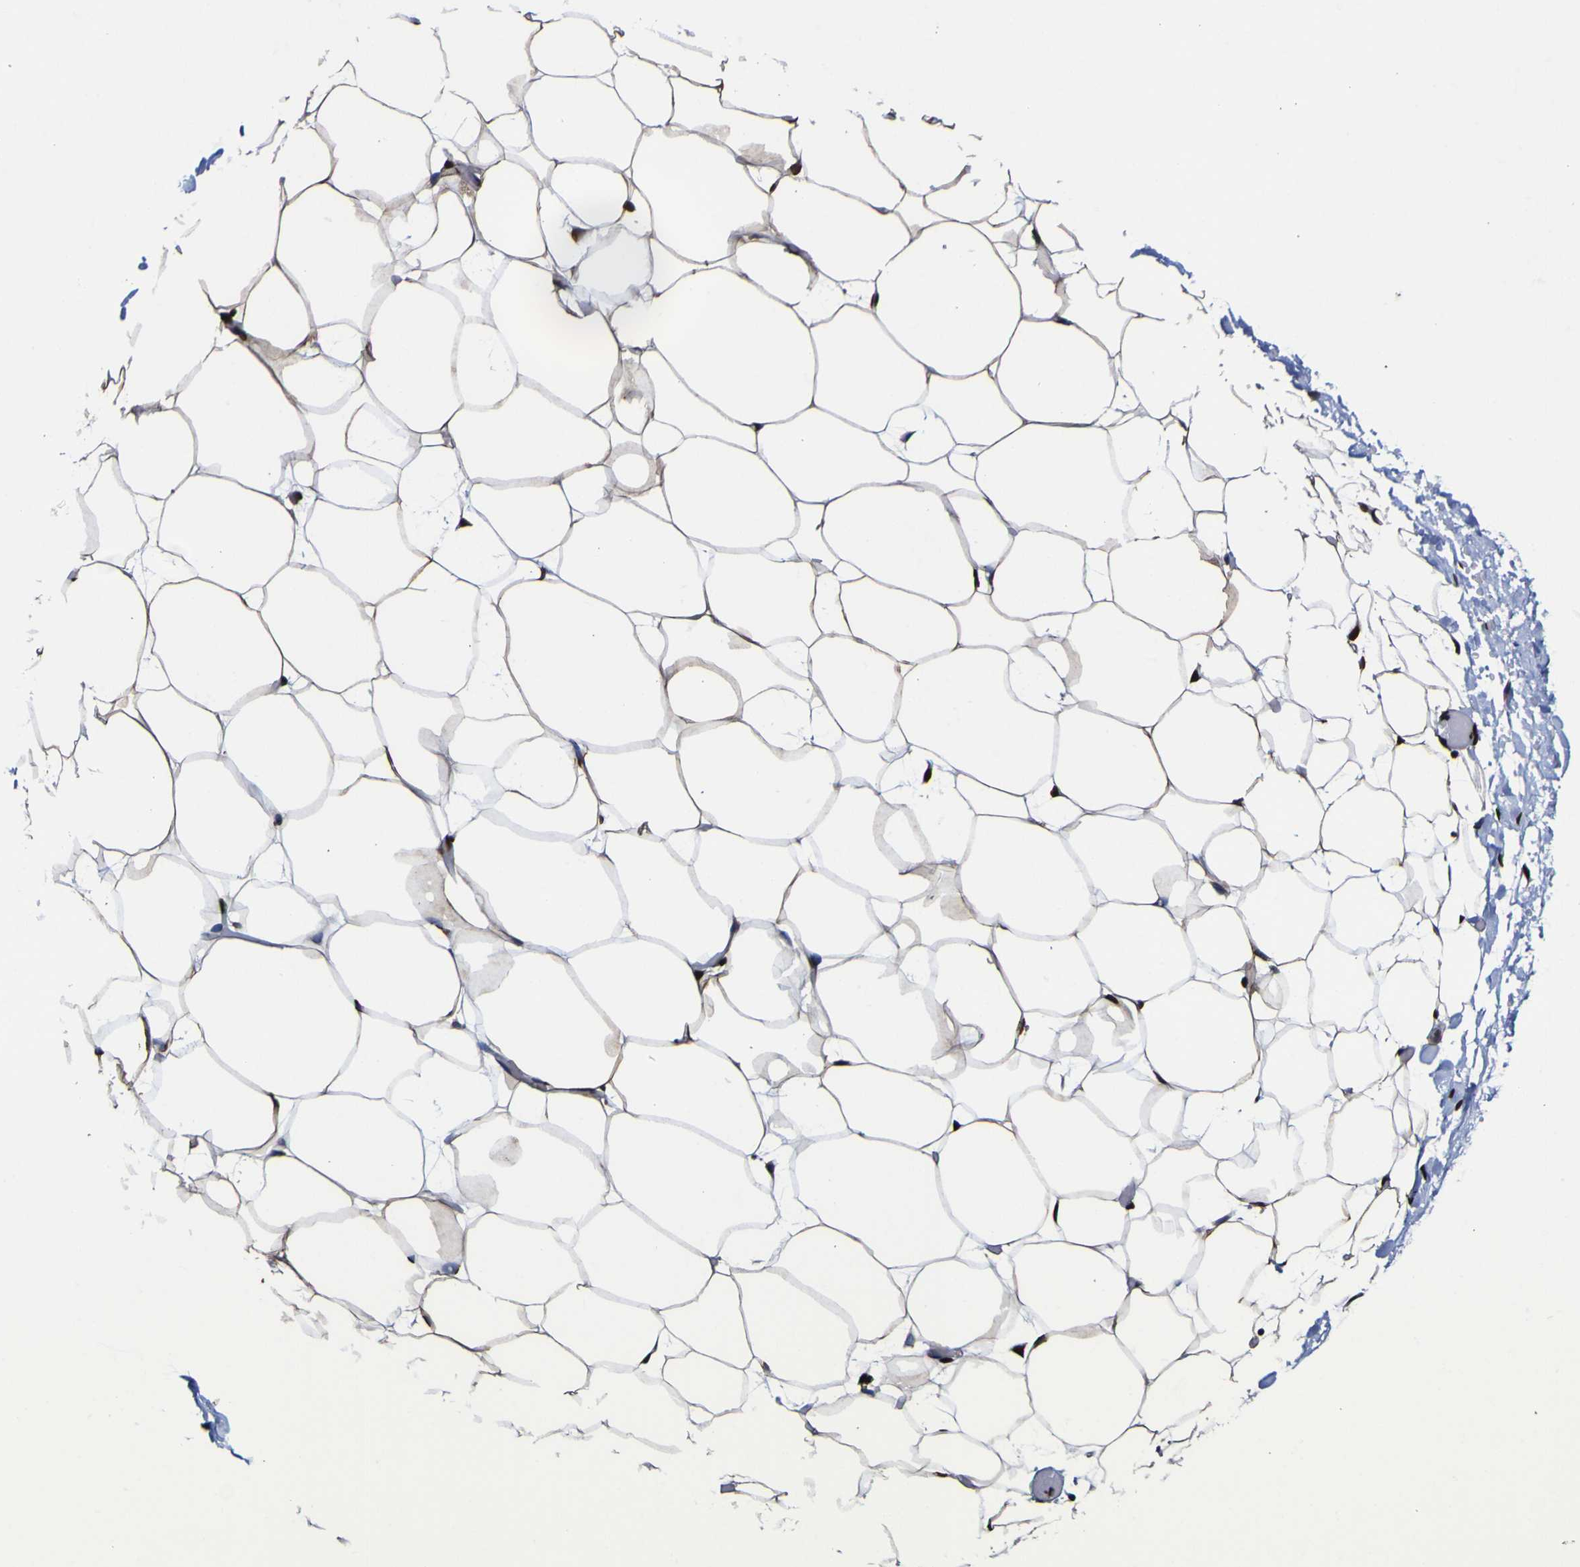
{"staining": {"intensity": "strong", "quantity": ">75%", "location": "nuclear"}, "tissue": "adipose tissue", "cell_type": "Adipocytes", "image_type": "normal", "snomed": [{"axis": "morphology", "description": "Normal tissue, NOS"}, {"axis": "topography", "description": "Breast"}, {"axis": "topography", "description": "Adipose tissue"}], "caption": "Protein staining reveals strong nuclear expression in about >75% of adipocytes in unremarkable adipose tissue.", "gene": "PIAS1", "patient": {"sex": "female", "age": 25}}